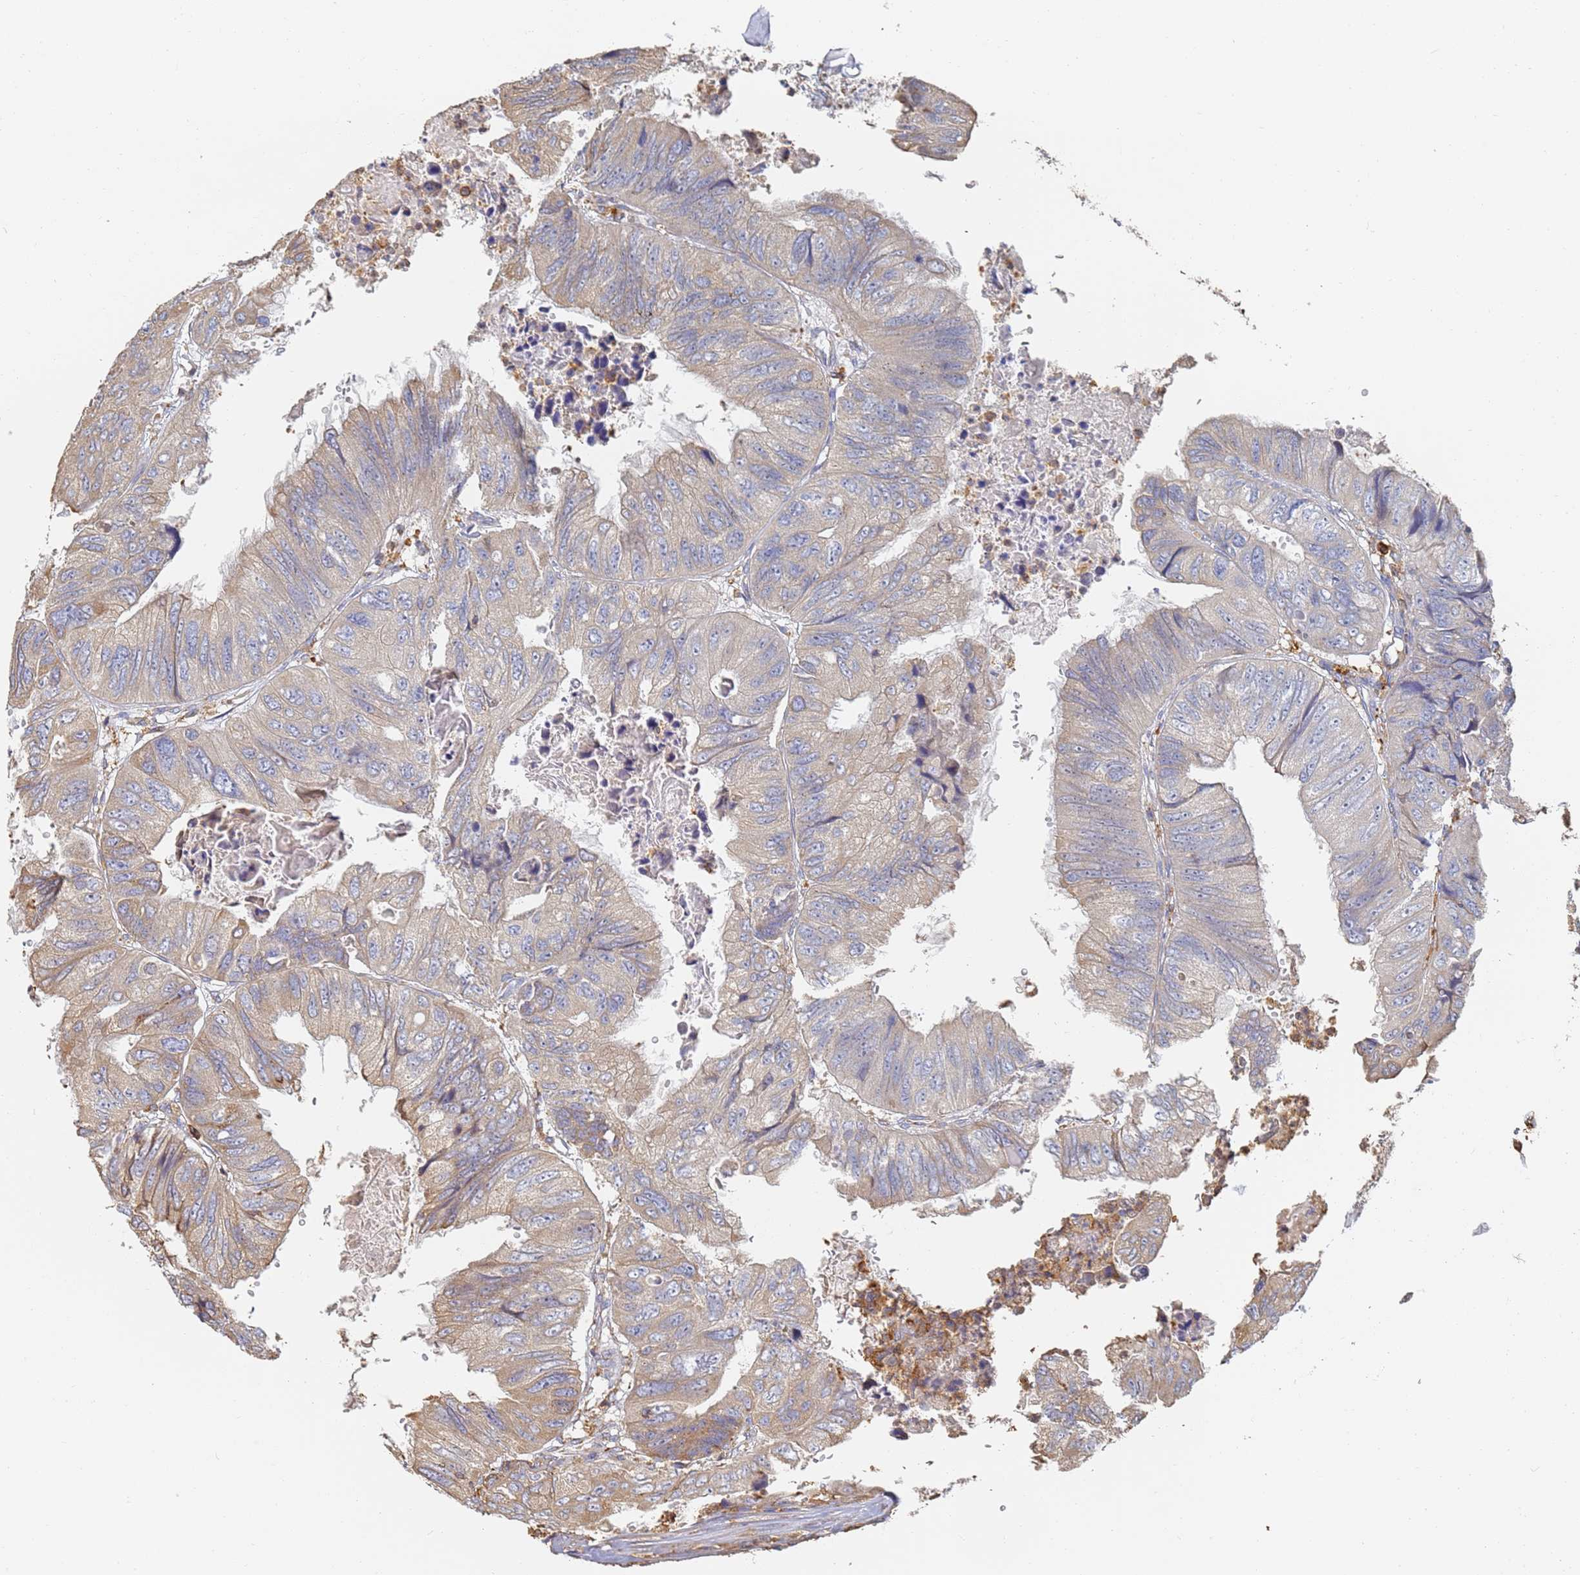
{"staining": {"intensity": "weak", "quantity": "25%-75%", "location": "cytoplasmic/membranous"}, "tissue": "colorectal cancer", "cell_type": "Tumor cells", "image_type": "cancer", "snomed": [{"axis": "morphology", "description": "Adenocarcinoma, NOS"}, {"axis": "topography", "description": "Rectum"}], "caption": "Immunohistochemistry histopathology image of colorectal cancer (adenocarcinoma) stained for a protein (brown), which shows low levels of weak cytoplasmic/membranous positivity in approximately 25%-75% of tumor cells.", "gene": "BIN2", "patient": {"sex": "male", "age": 63}}